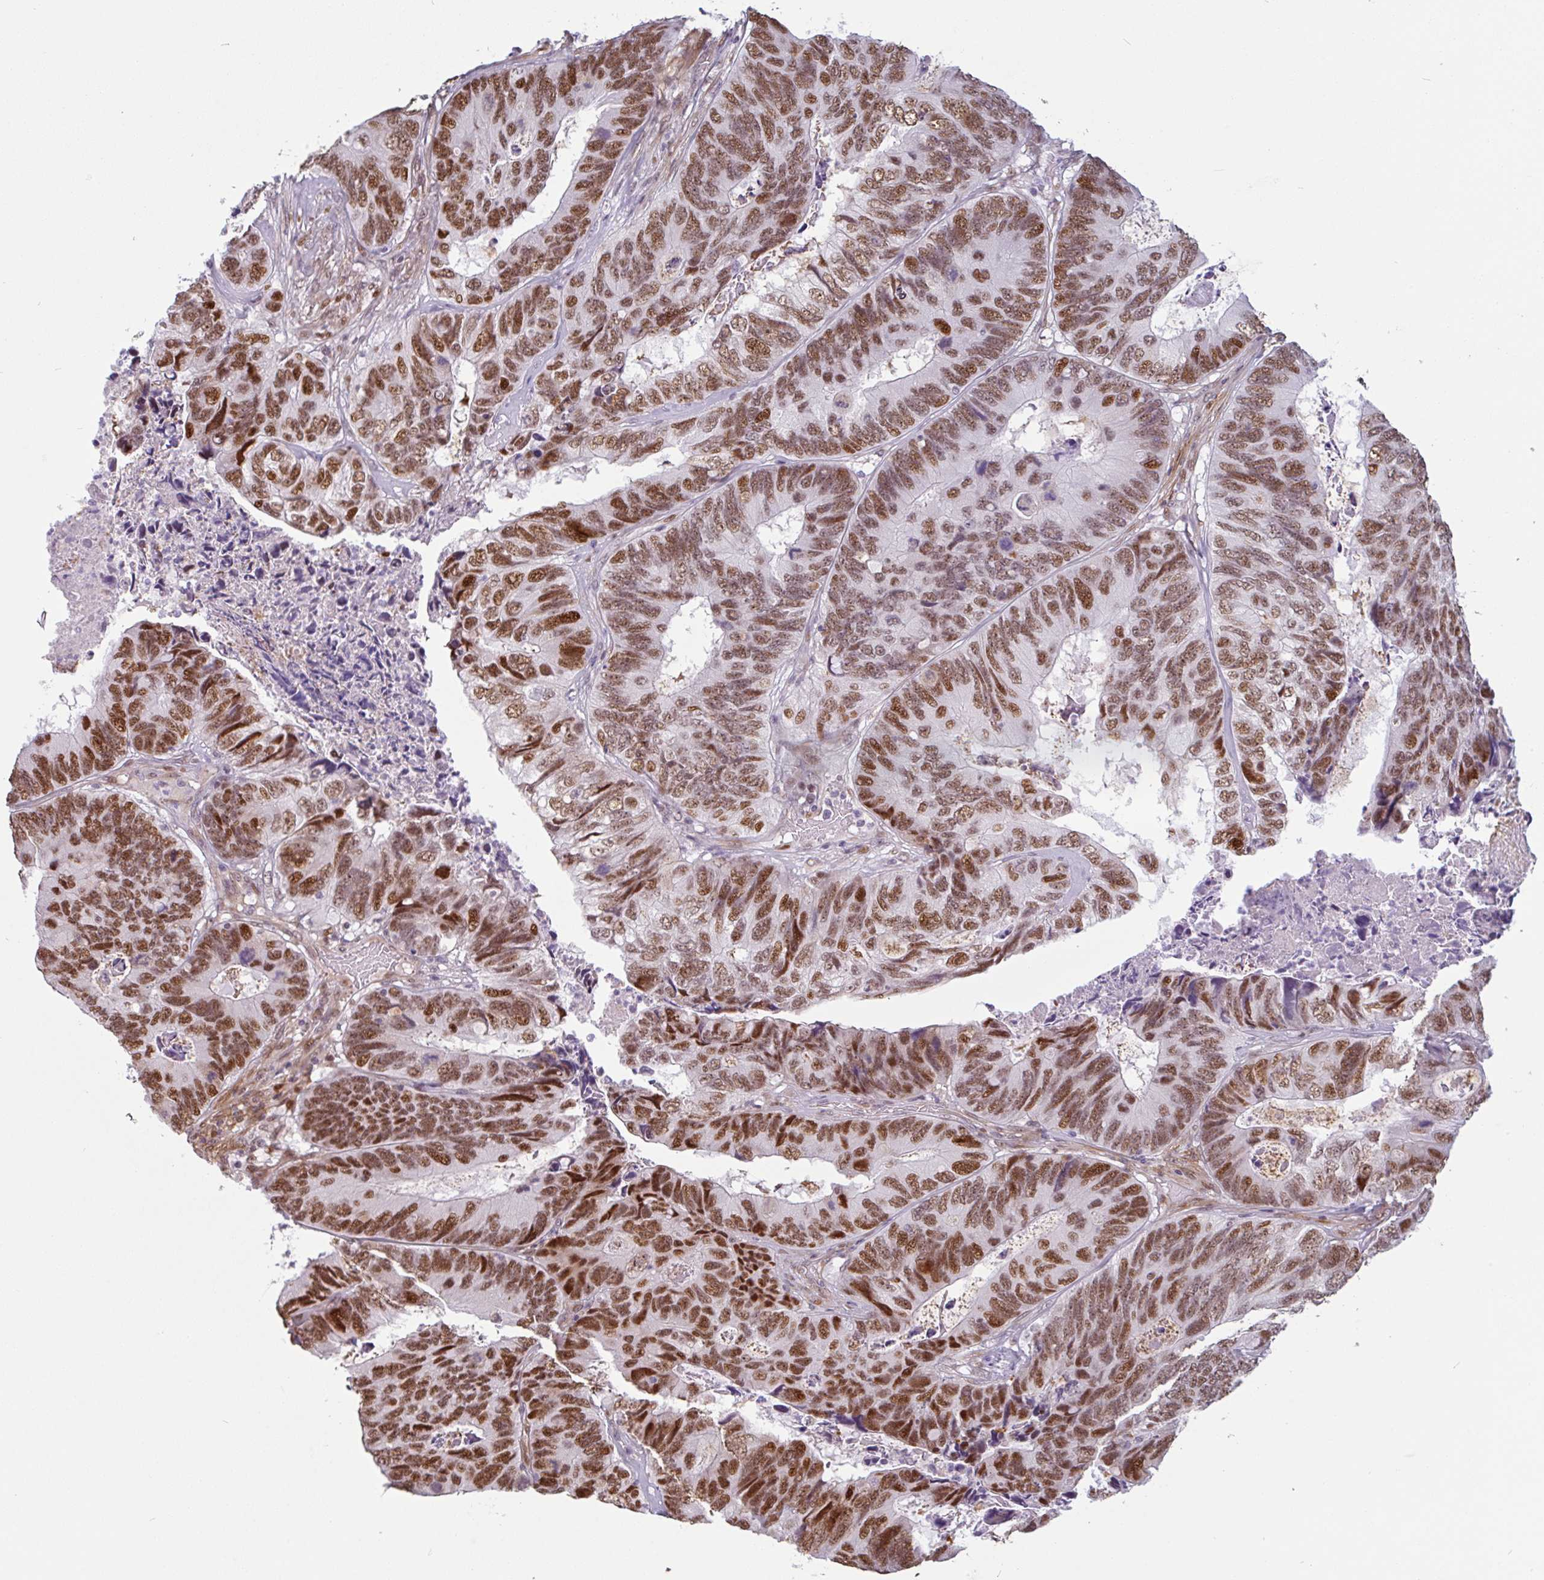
{"staining": {"intensity": "moderate", "quantity": ">75%", "location": "nuclear"}, "tissue": "colorectal cancer", "cell_type": "Tumor cells", "image_type": "cancer", "snomed": [{"axis": "morphology", "description": "Adenocarcinoma, NOS"}, {"axis": "topography", "description": "Colon"}], "caption": "Colorectal cancer (adenocarcinoma) stained with a protein marker exhibits moderate staining in tumor cells.", "gene": "TMEM119", "patient": {"sex": "female", "age": 67}}